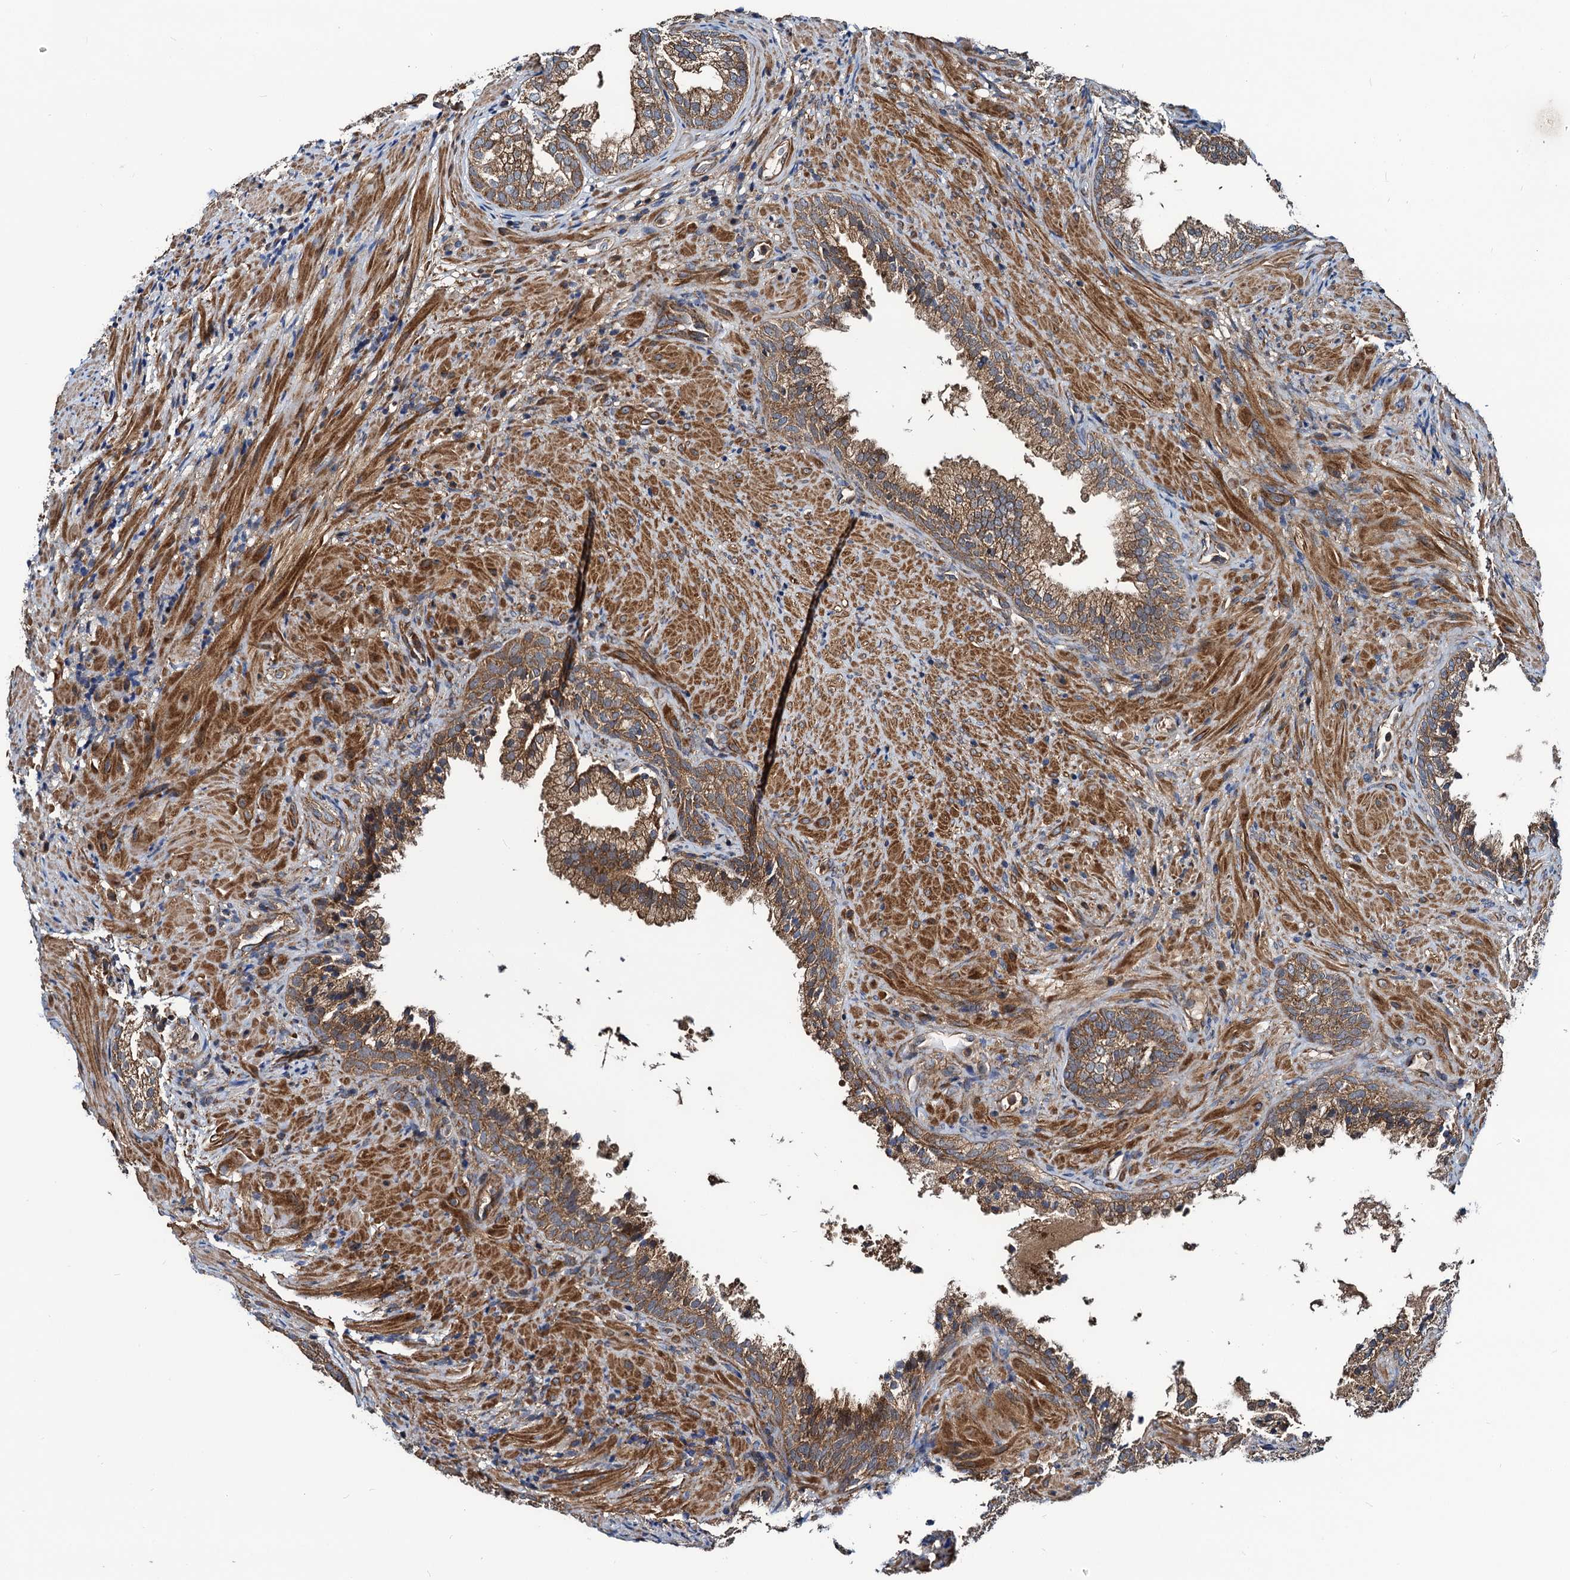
{"staining": {"intensity": "moderate", "quantity": ">75%", "location": "cytoplasmic/membranous"}, "tissue": "prostate", "cell_type": "Glandular cells", "image_type": "normal", "snomed": [{"axis": "morphology", "description": "Normal tissue, NOS"}, {"axis": "topography", "description": "Prostate"}], "caption": "Unremarkable prostate was stained to show a protein in brown. There is medium levels of moderate cytoplasmic/membranous staining in about >75% of glandular cells. (DAB (3,3'-diaminobenzidine) = brown stain, brightfield microscopy at high magnification).", "gene": "NEK1", "patient": {"sex": "male", "age": 76}}